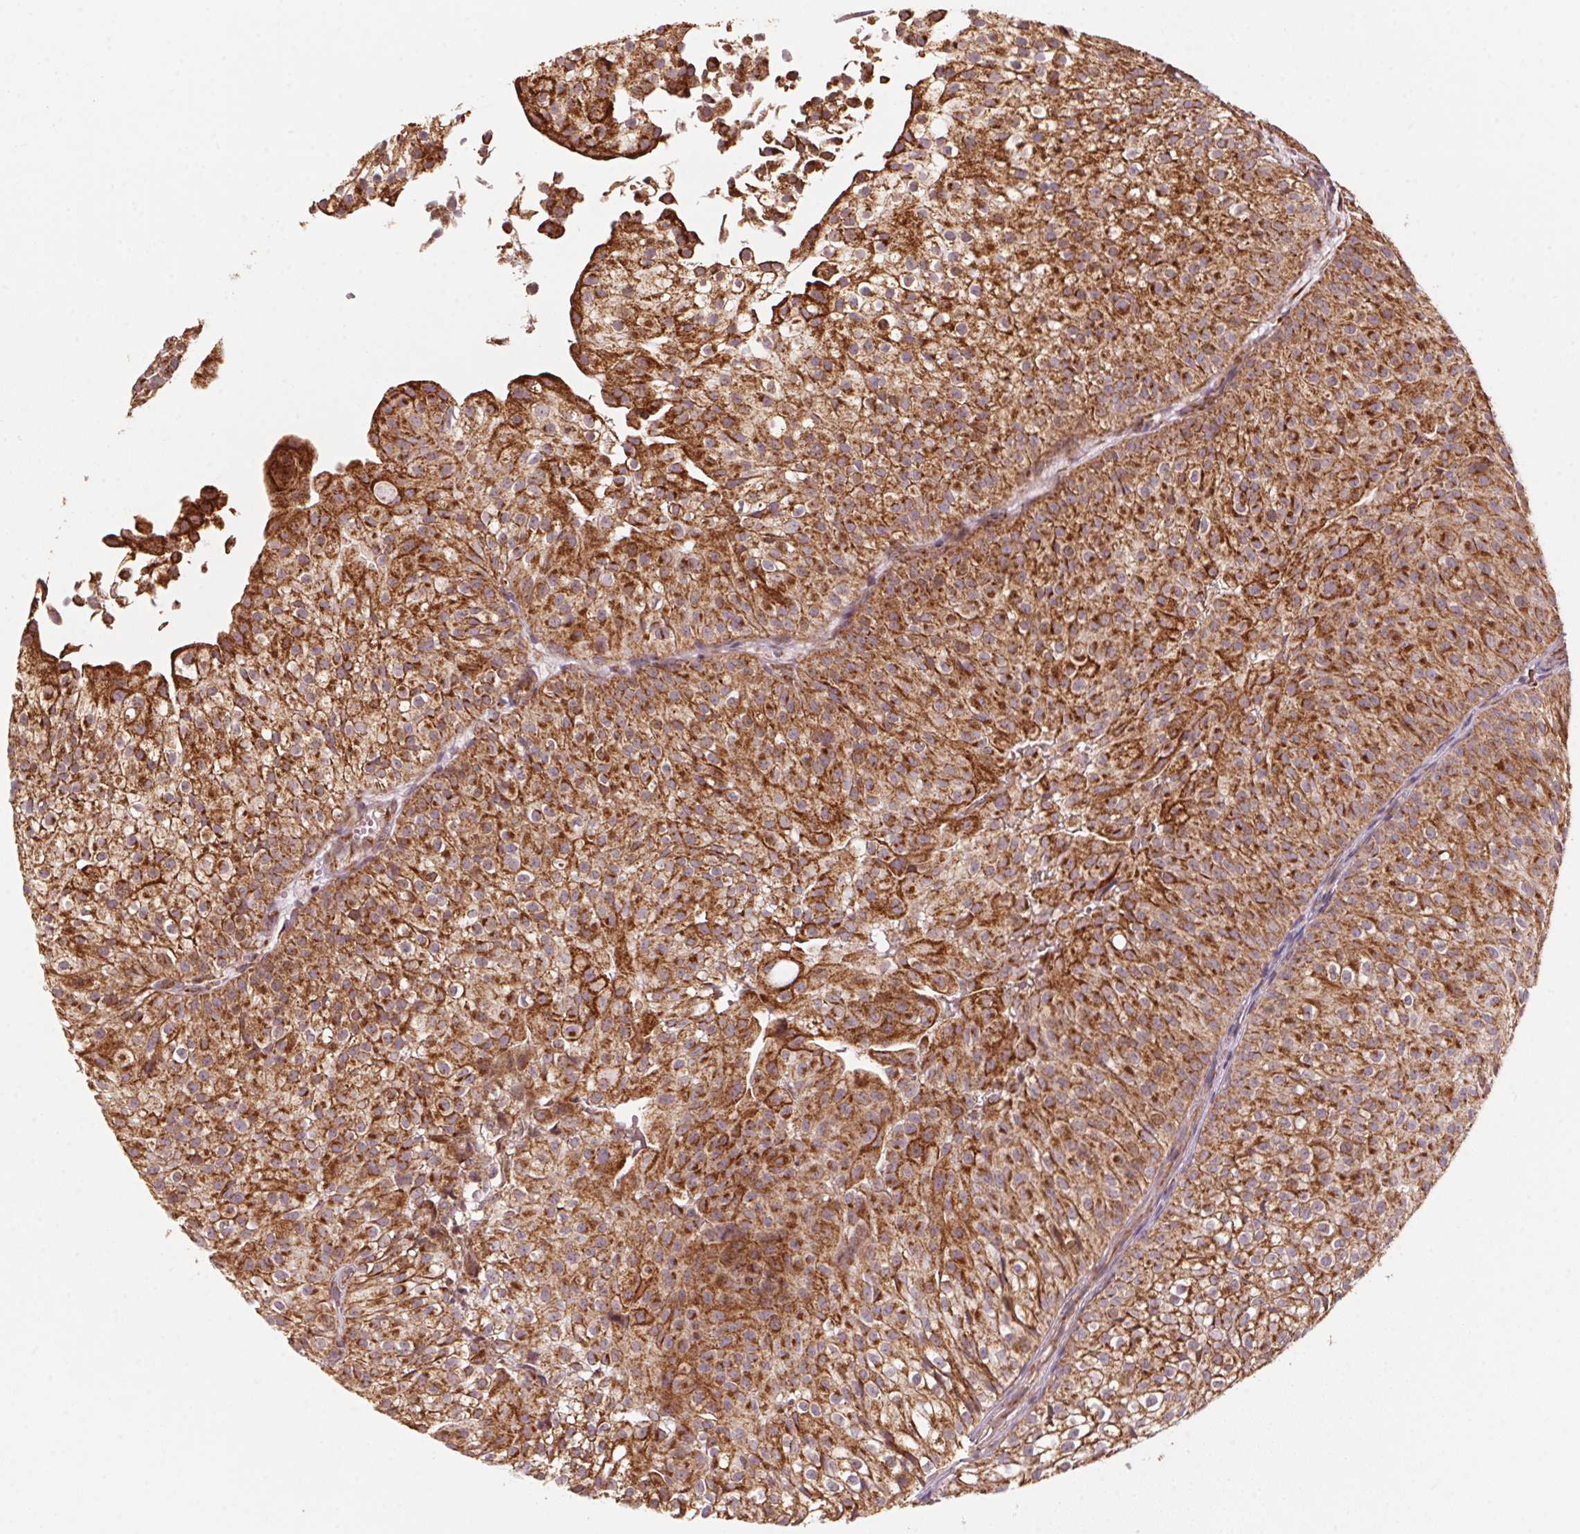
{"staining": {"intensity": "strong", "quantity": ">75%", "location": "cytoplasmic/membranous"}, "tissue": "urothelial cancer", "cell_type": "Tumor cells", "image_type": "cancer", "snomed": [{"axis": "morphology", "description": "Urothelial carcinoma, Low grade"}, {"axis": "topography", "description": "Urinary bladder"}], "caption": "Immunohistochemical staining of human urothelial cancer displays high levels of strong cytoplasmic/membranous protein positivity in about >75% of tumor cells.", "gene": "TOMM70", "patient": {"sex": "male", "age": 70}}